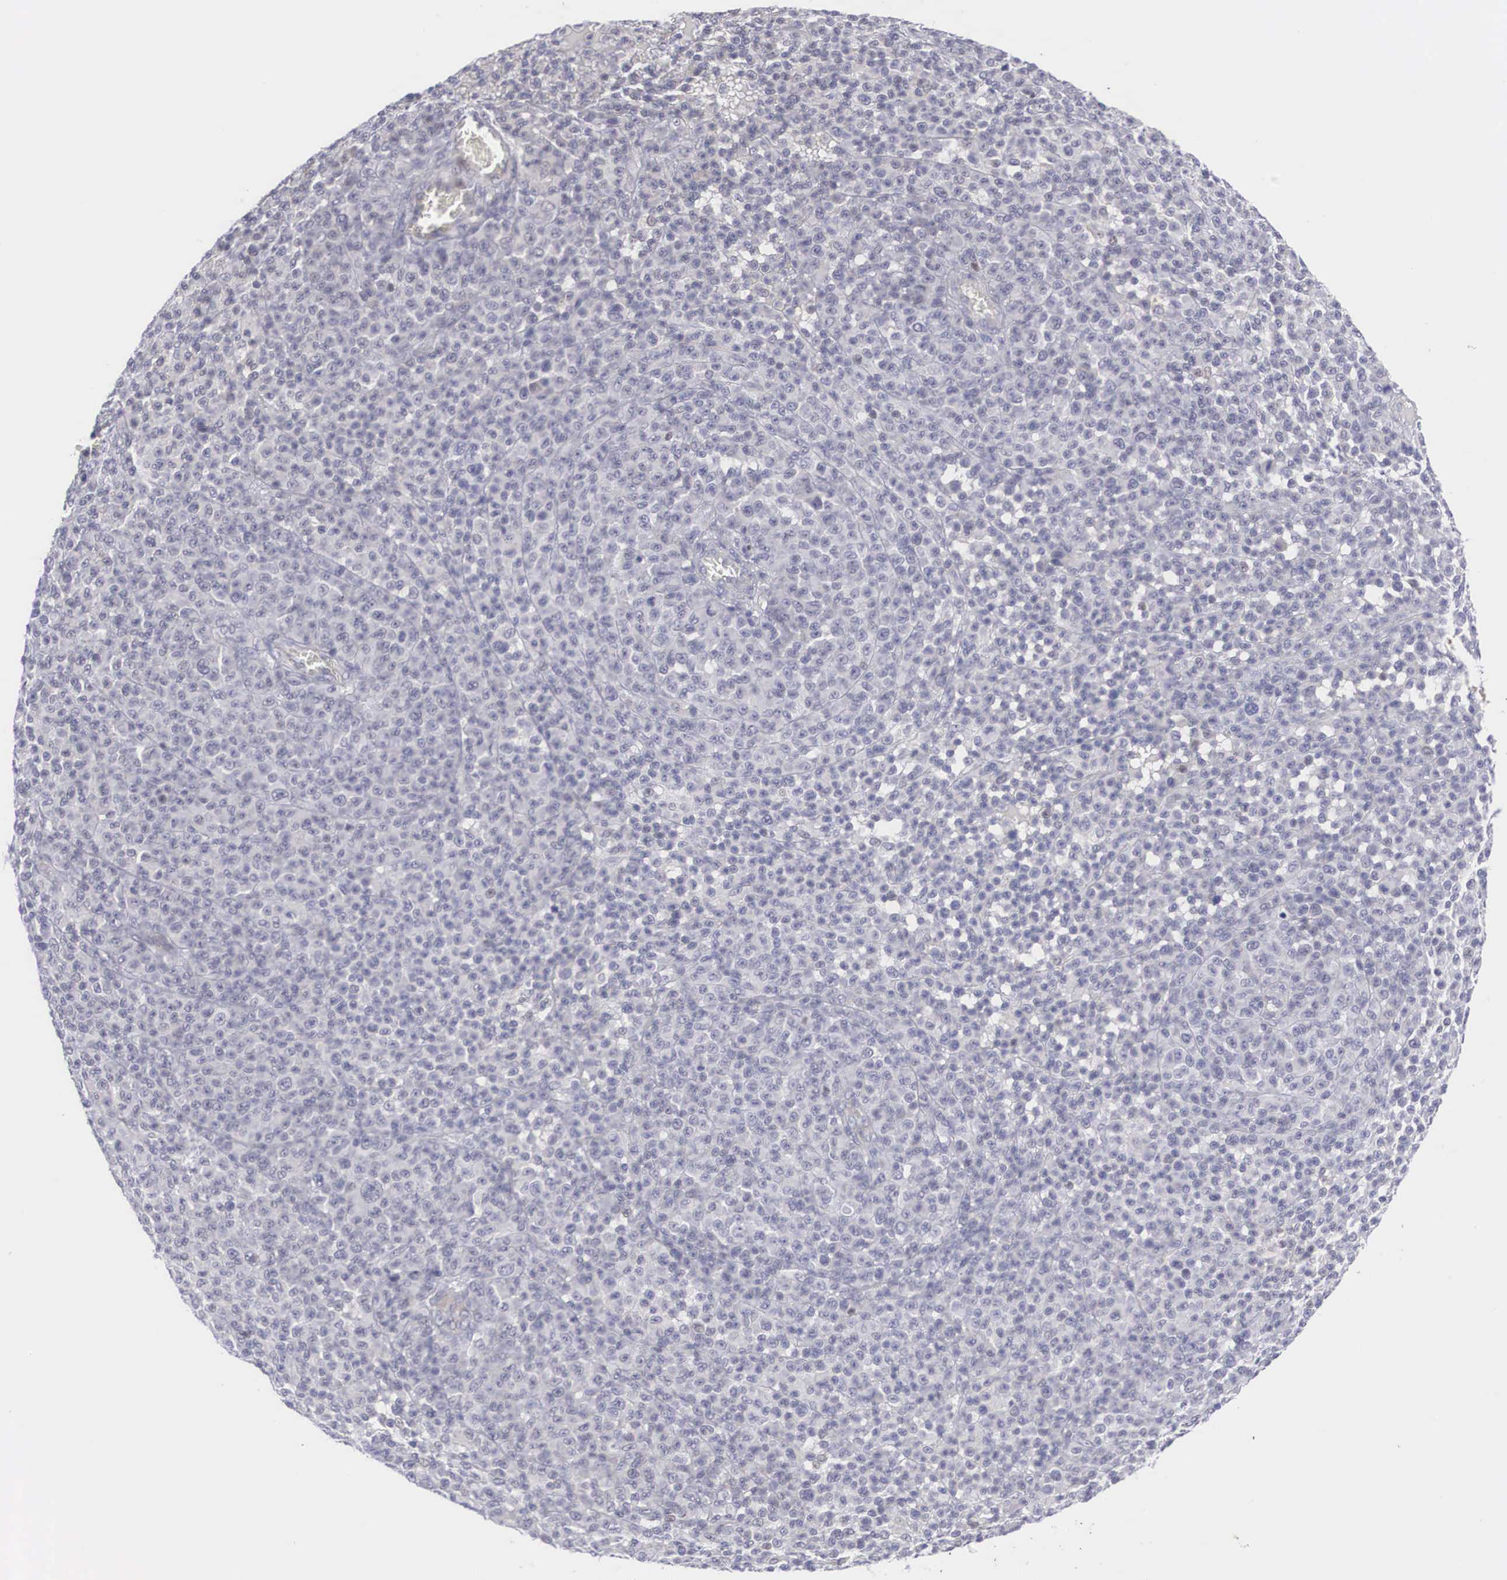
{"staining": {"intensity": "weak", "quantity": "<25%", "location": "nuclear"}, "tissue": "melanoma", "cell_type": "Tumor cells", "image_type": "cancer", "snomed": [{"axis": "morphology", "description": "Malignant melanoma, Metastatic site"}, {"axis": "topography", "description": "Skin"}], "caption": "Immunohistochemistry micrograph of human malignant melanoma (metastatic site) stained for a protein (brown), which reveals no expression in tumor cells.", "gene": "RBPJ", "patient": {"sex": "male", "age": 32}}